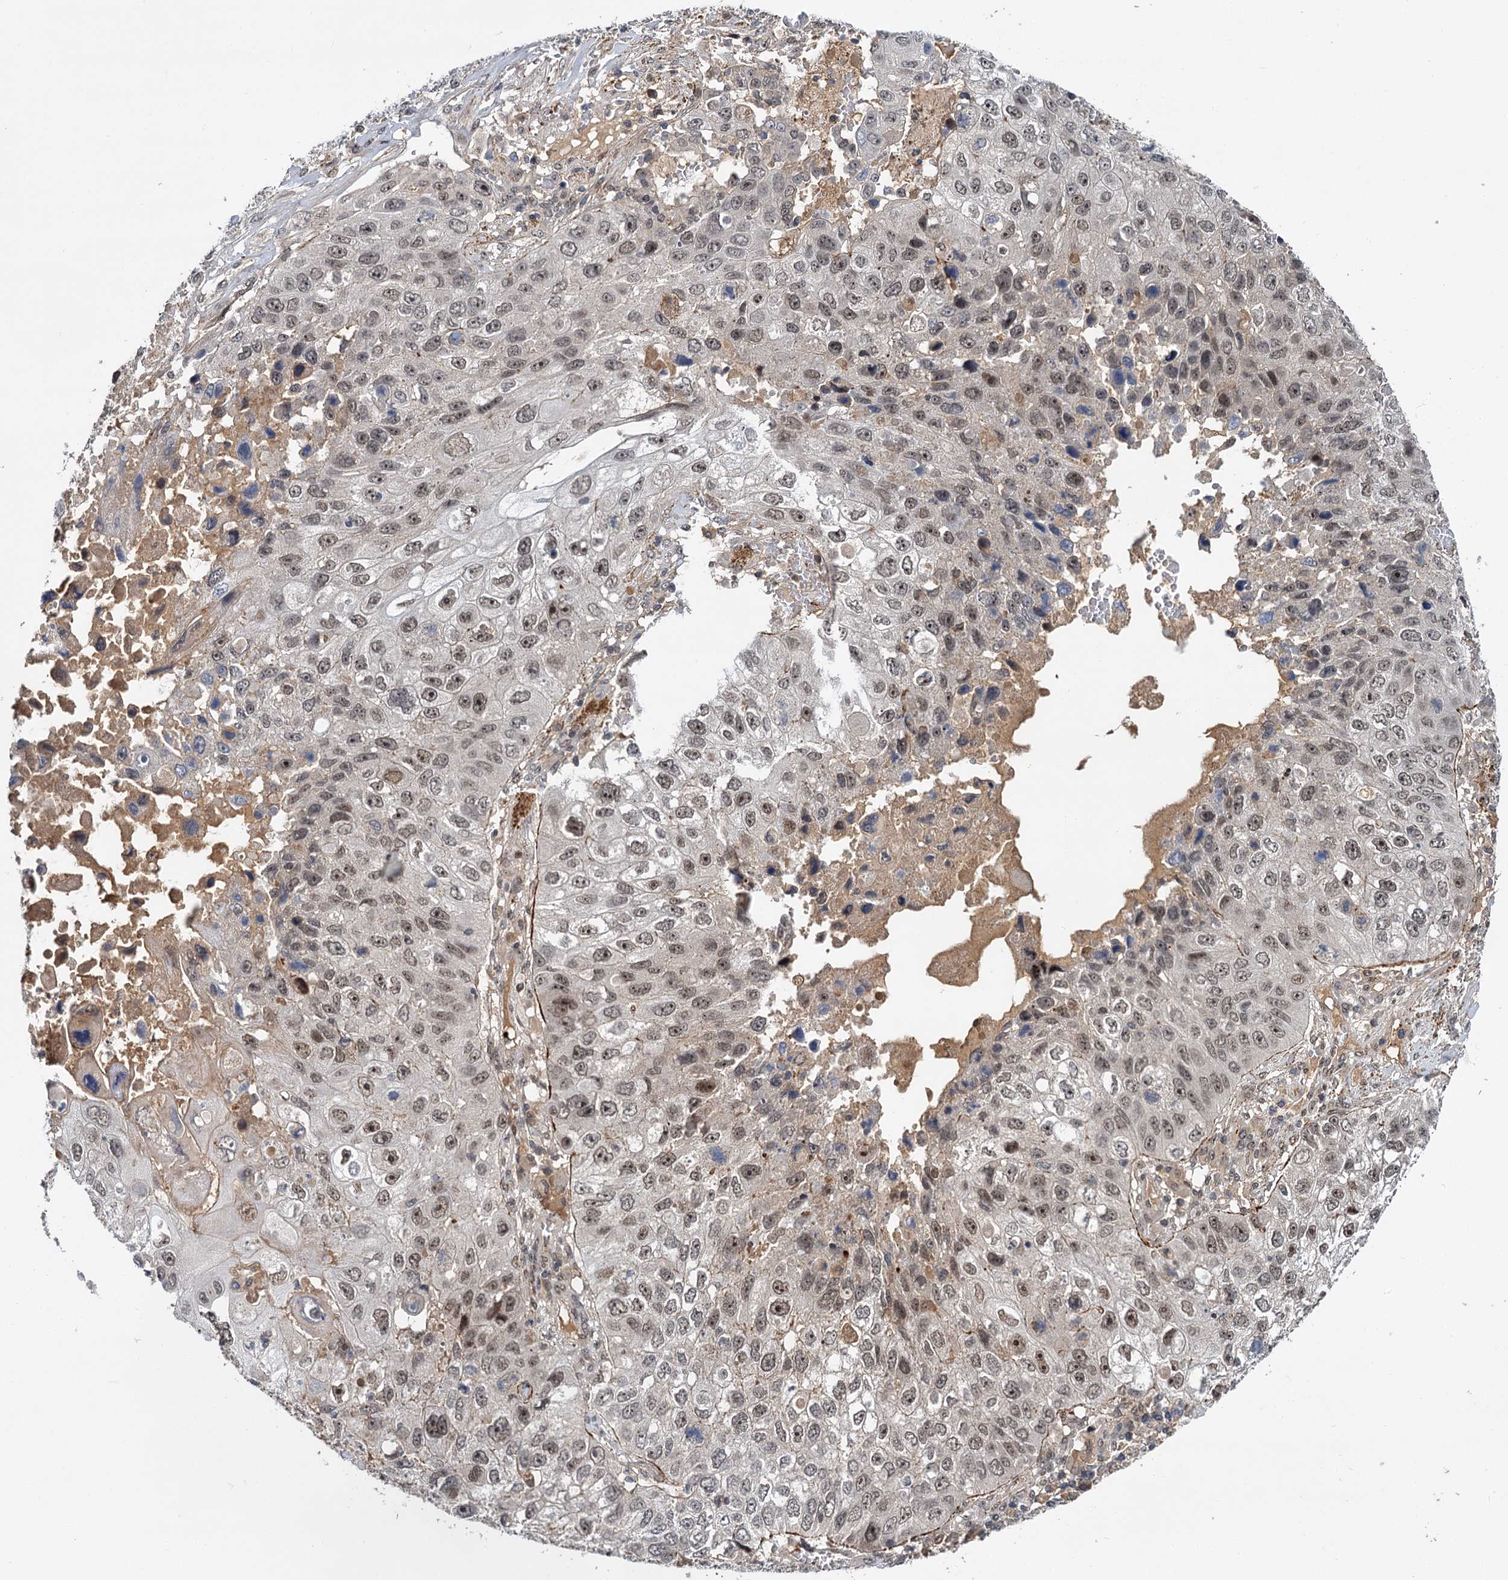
{"staining": {"intensity": "weak", "quantity": ">75%", "location": "nuclear"}, "tissue": "lung cancer", "cell_type": "Tumor cells", "image_type": "cancer", "snomed": [{"axis": "morphology", "description": "Squamous cell carcinoma, NOS"}, {"axis": "topography", "description": "Lung"}], "caption": "Human squamous cell carcinoma (lung) stained with a brown dye shows weak nuclear positive expression in about >75% of tumor cells.", "gene": "MBD6", "patient": {"sex": "male", "age": 61}}